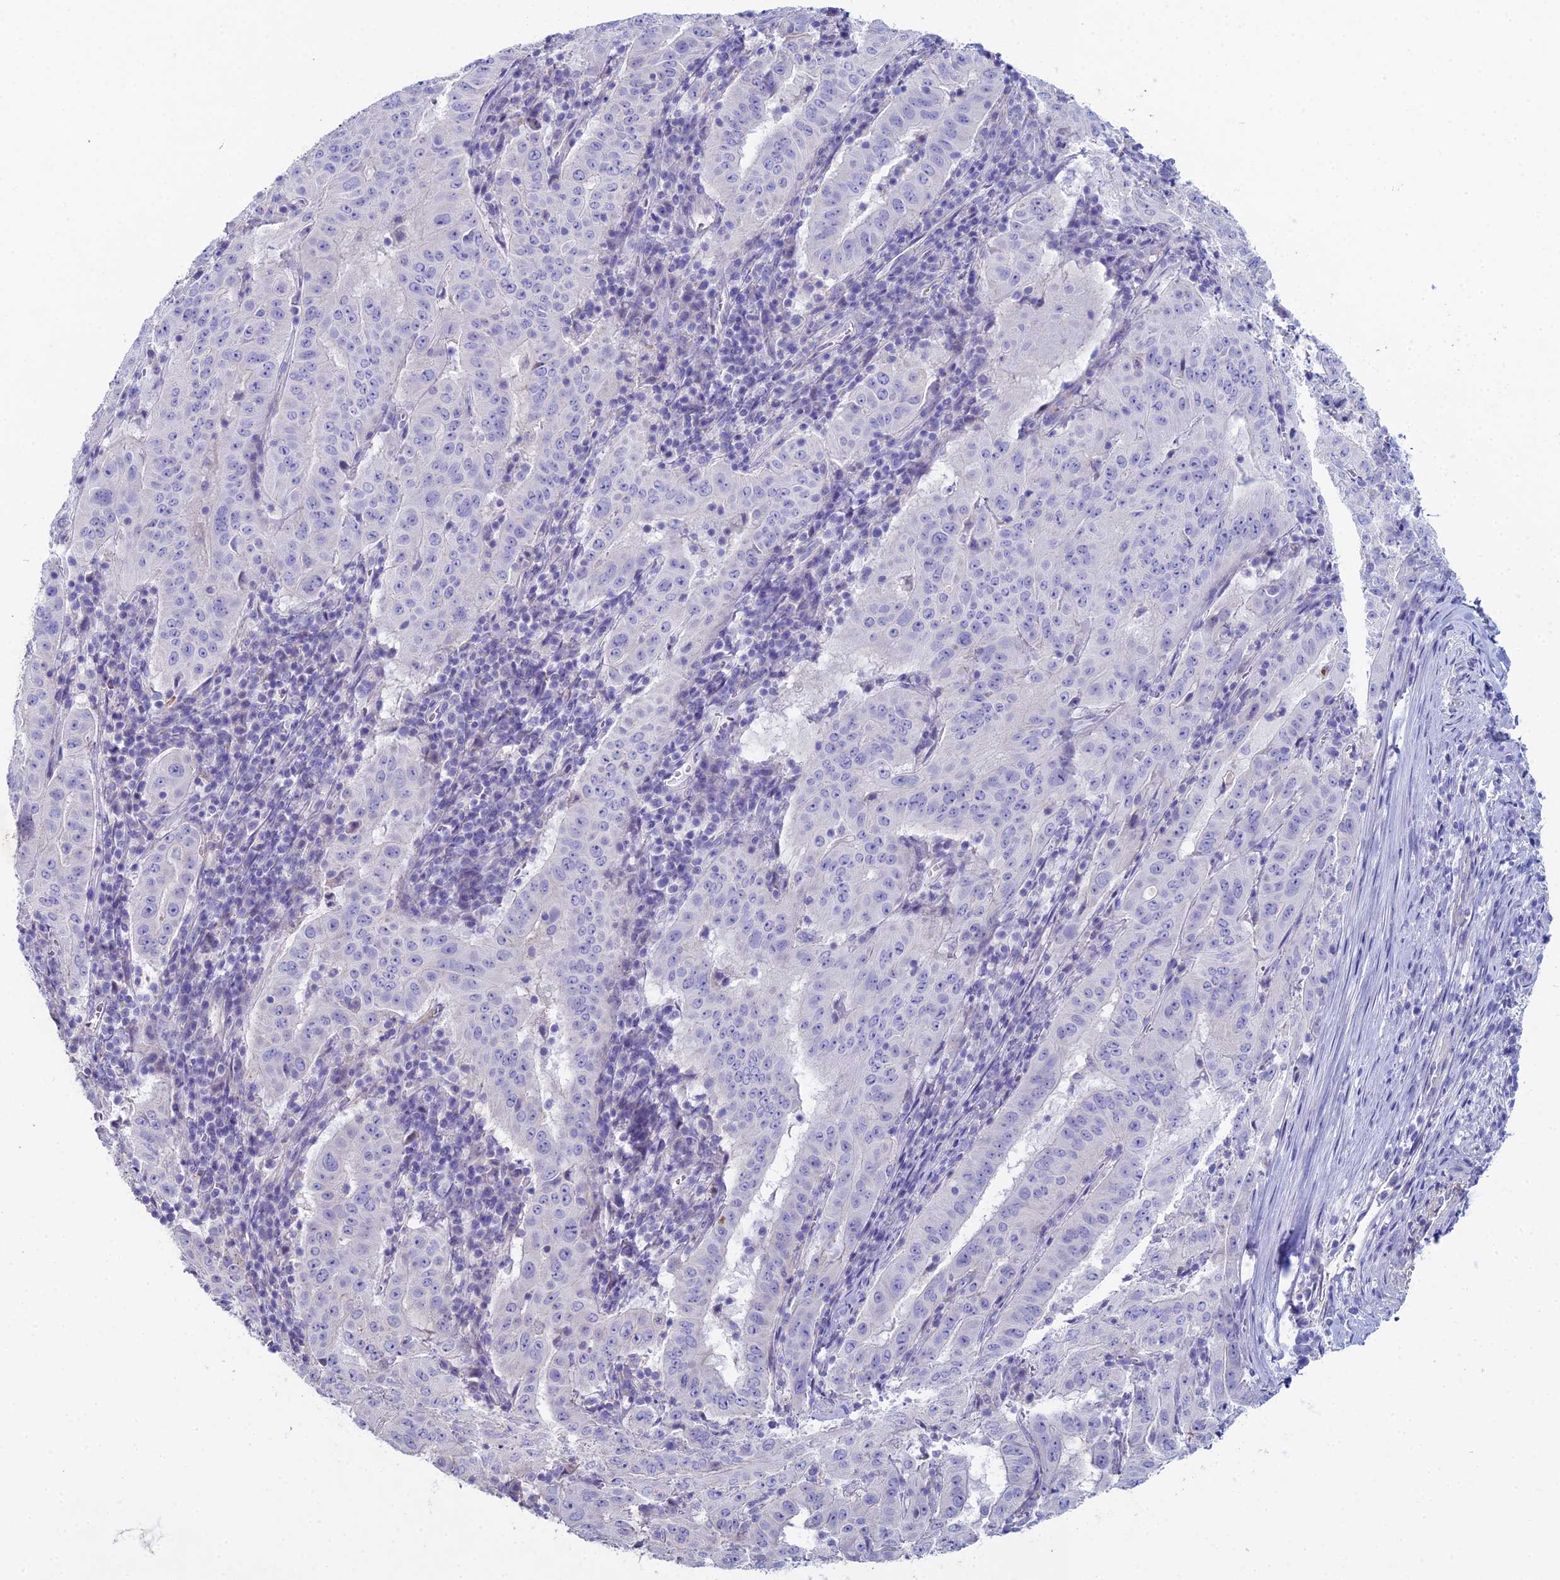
{"staining": {"intensity": "negative", "quantity": "none", "location": "none"}, "tissue": "pancreatic cancer", "cell_type": "Tumor cells", "image_type": "cancer", "snomed": [{"axis": "morphology", "description": "Adenocarcinoma, NOS"}, {"axis": "topography", "description": "Pancreas"}], "caption": "A high-resolution image shows immunohistochemistry (IHC) staining of pancreatic adenocarcinoma, which shows no significant staining in tumor cells.", "gene": "NCAM1", "patient": {"sex": "male", "age": 63}}